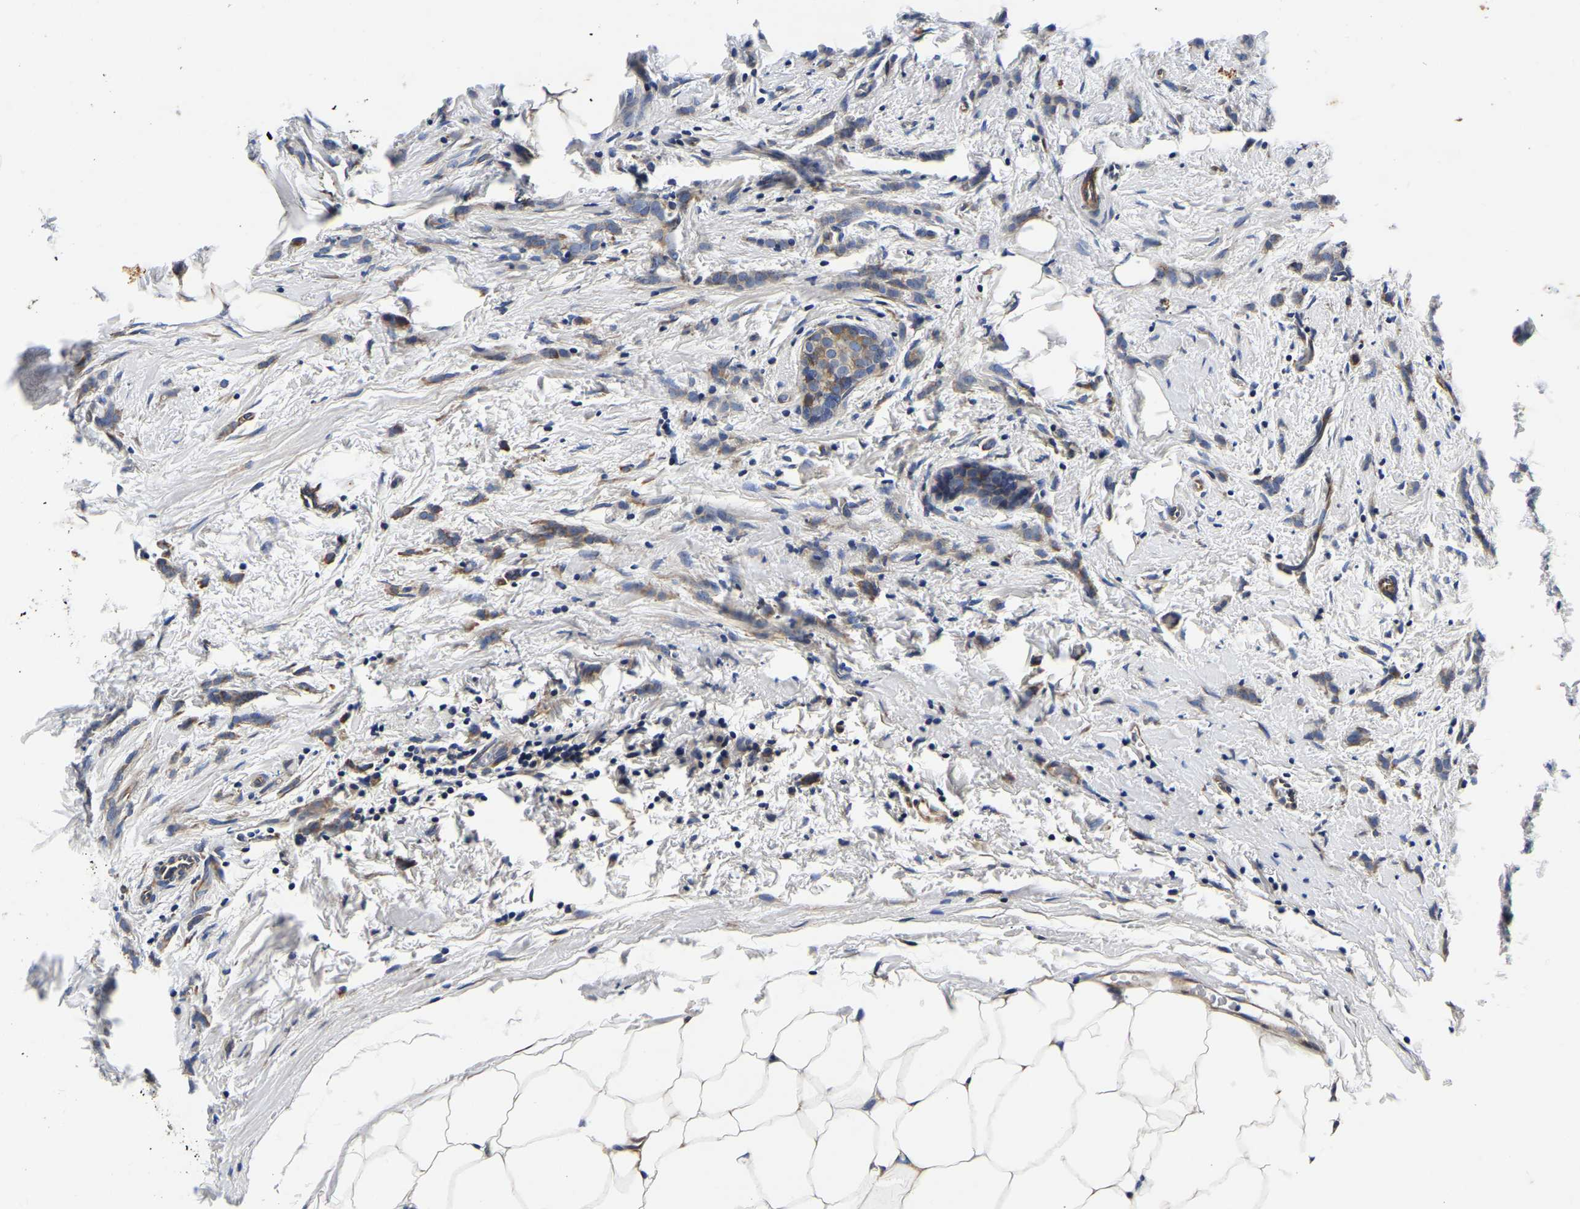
{"staining": {"intensity": "moderate", "quantity": "25%-75%", "location": "cytoplasmic/membranous"}, "tissue": "breast cancer", "cell_type": "Tumor cells", "image_type": "cancer", "snomed": [{"axis": "morphology", "description": "Lobular carcinoma, in situ"}, {"axis": "morphology", "description": "Lobular carcinoma"}, {"axis": "topography", "description": "Breast"}], "caption": "IHC histopathology image of human breast lobular carcinoma stained for a protein (brown), which displays medium levels of moderate cytoplasmic/membranous staining in approximately 25%-75% of tumor cells.", "gene": "KCTD17", "patient": {"sex": "female", "age": 41}}